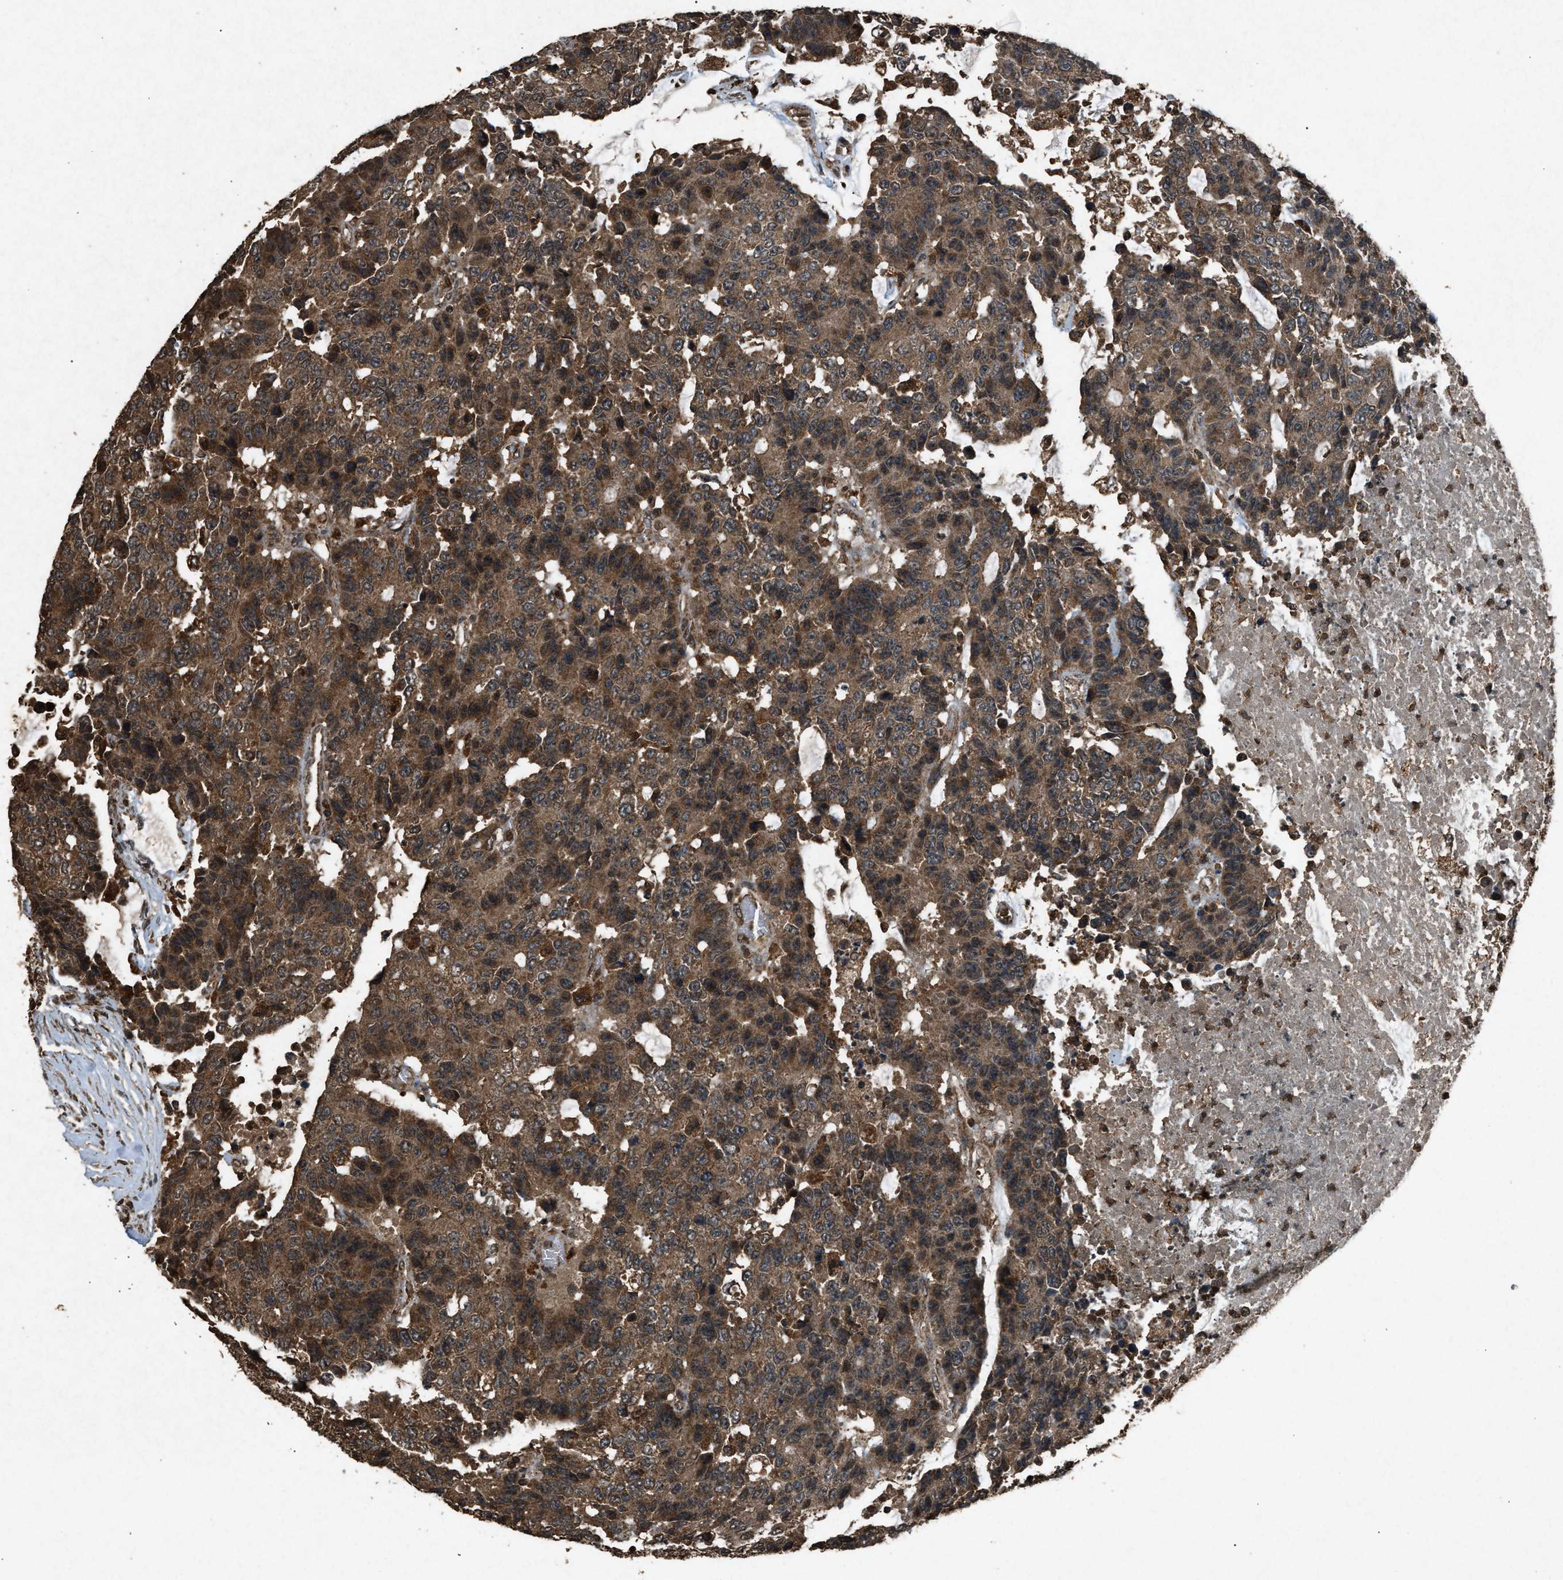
{"staining": {"intensity": "moderate", "quantity": ">75%", "location": "cytoplasmic/membranous"}, "tissue": "colorectal cancer", "cell_type": "Tumor cells", "image_type": "cancer", "snomed": [{"axis": "morphology", "description": "Adenocarcinoma, NOS"}, {"axis": "topography", "description": "Colon"}], "caption": "DAB immunohistochemical staining of colorectal cancer (adenocarcinoma) exhibits moderate cytoplasmic/membranous protein staining in about >75% of tumor cells. The staining was performed using DAB (3,3'-diaminobenzidine) to visualize the protein expression in brown, while the nuclei were stained in blue with hematoxylin (Magnification: 20x).", "gene": "OAS1", "patient": {"sex": "female", "age": 86}}